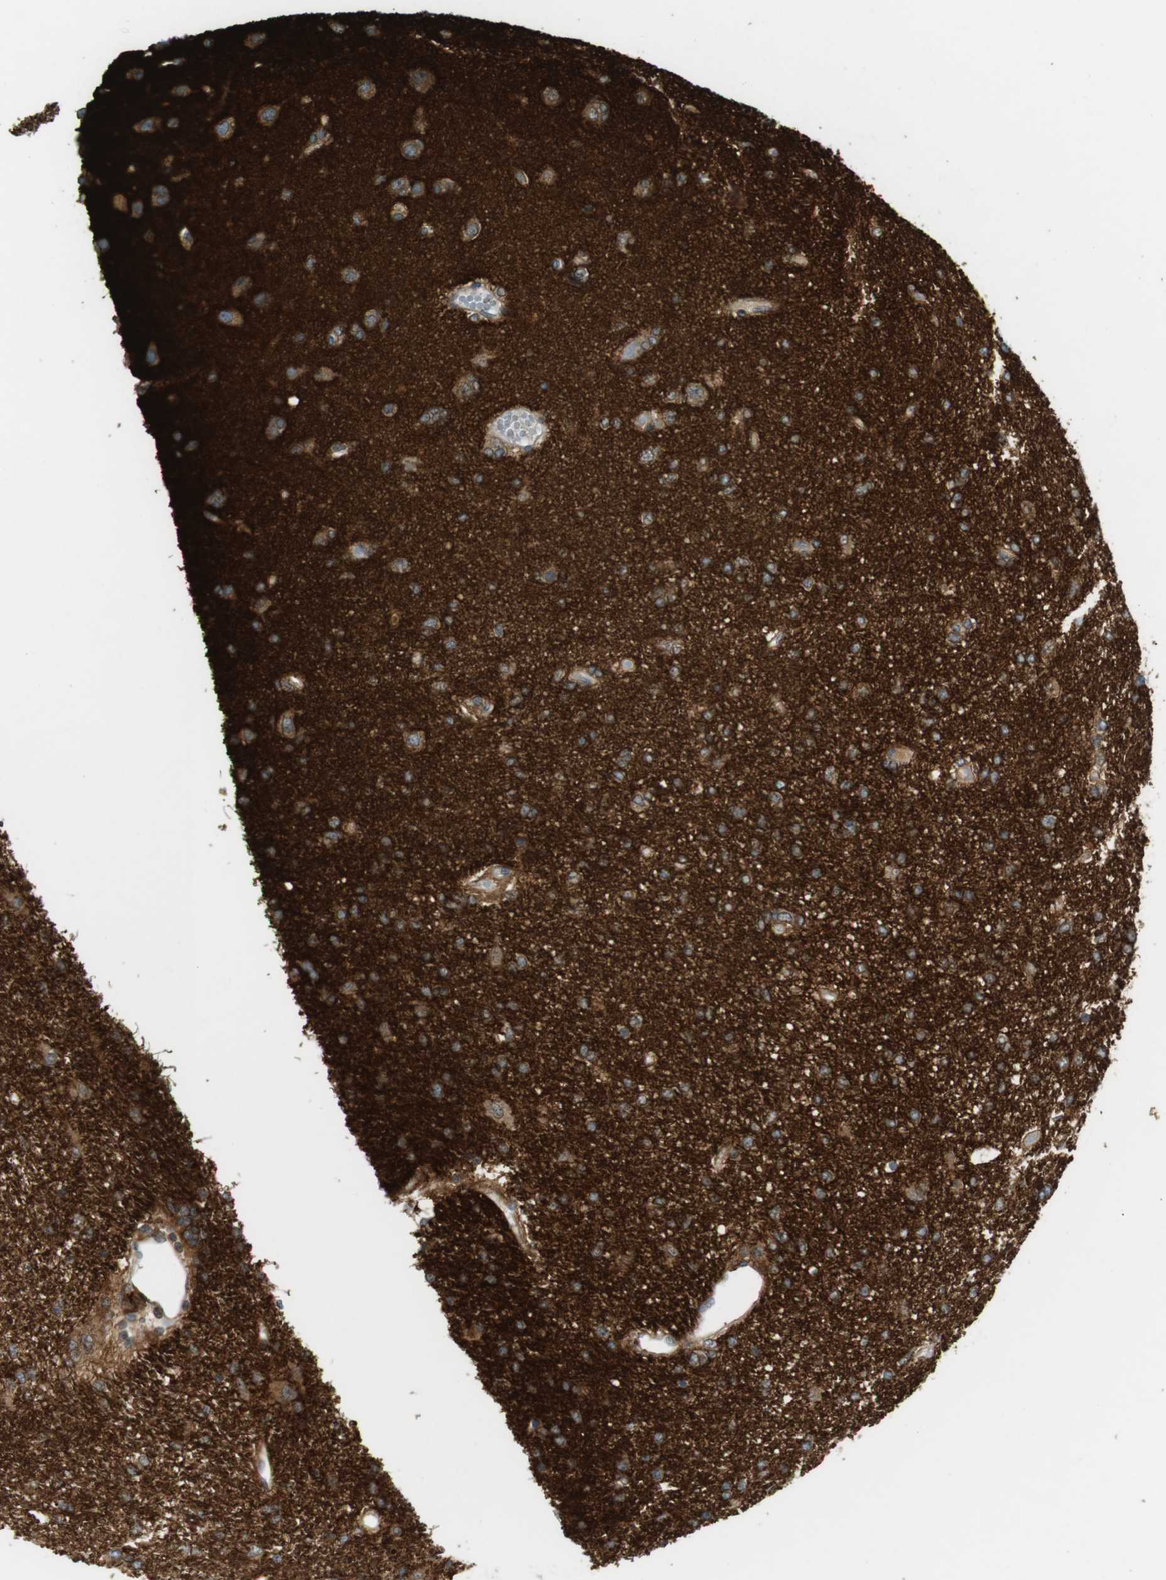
{"staining": {"intensity": "moderate", "quantity": "25%-75%", "location": "cytoplasmic/membranous"}, "tissue": "glioma", "cell_type": "Tumor cells", "image_type": "cancer", "snomed": [{"axis": "morphology", "description": "Glioma, malignant, High grade"}, {"axis": "topography", "description": "Brain"}], "caption": "Glioma stained with a brown dye reveals moderate cytoplasmic/membranous positive expression in about 25%-75% of tumor cells.", "gene": "SIRPA", "patient": {"sex": "female", "age": 59}}